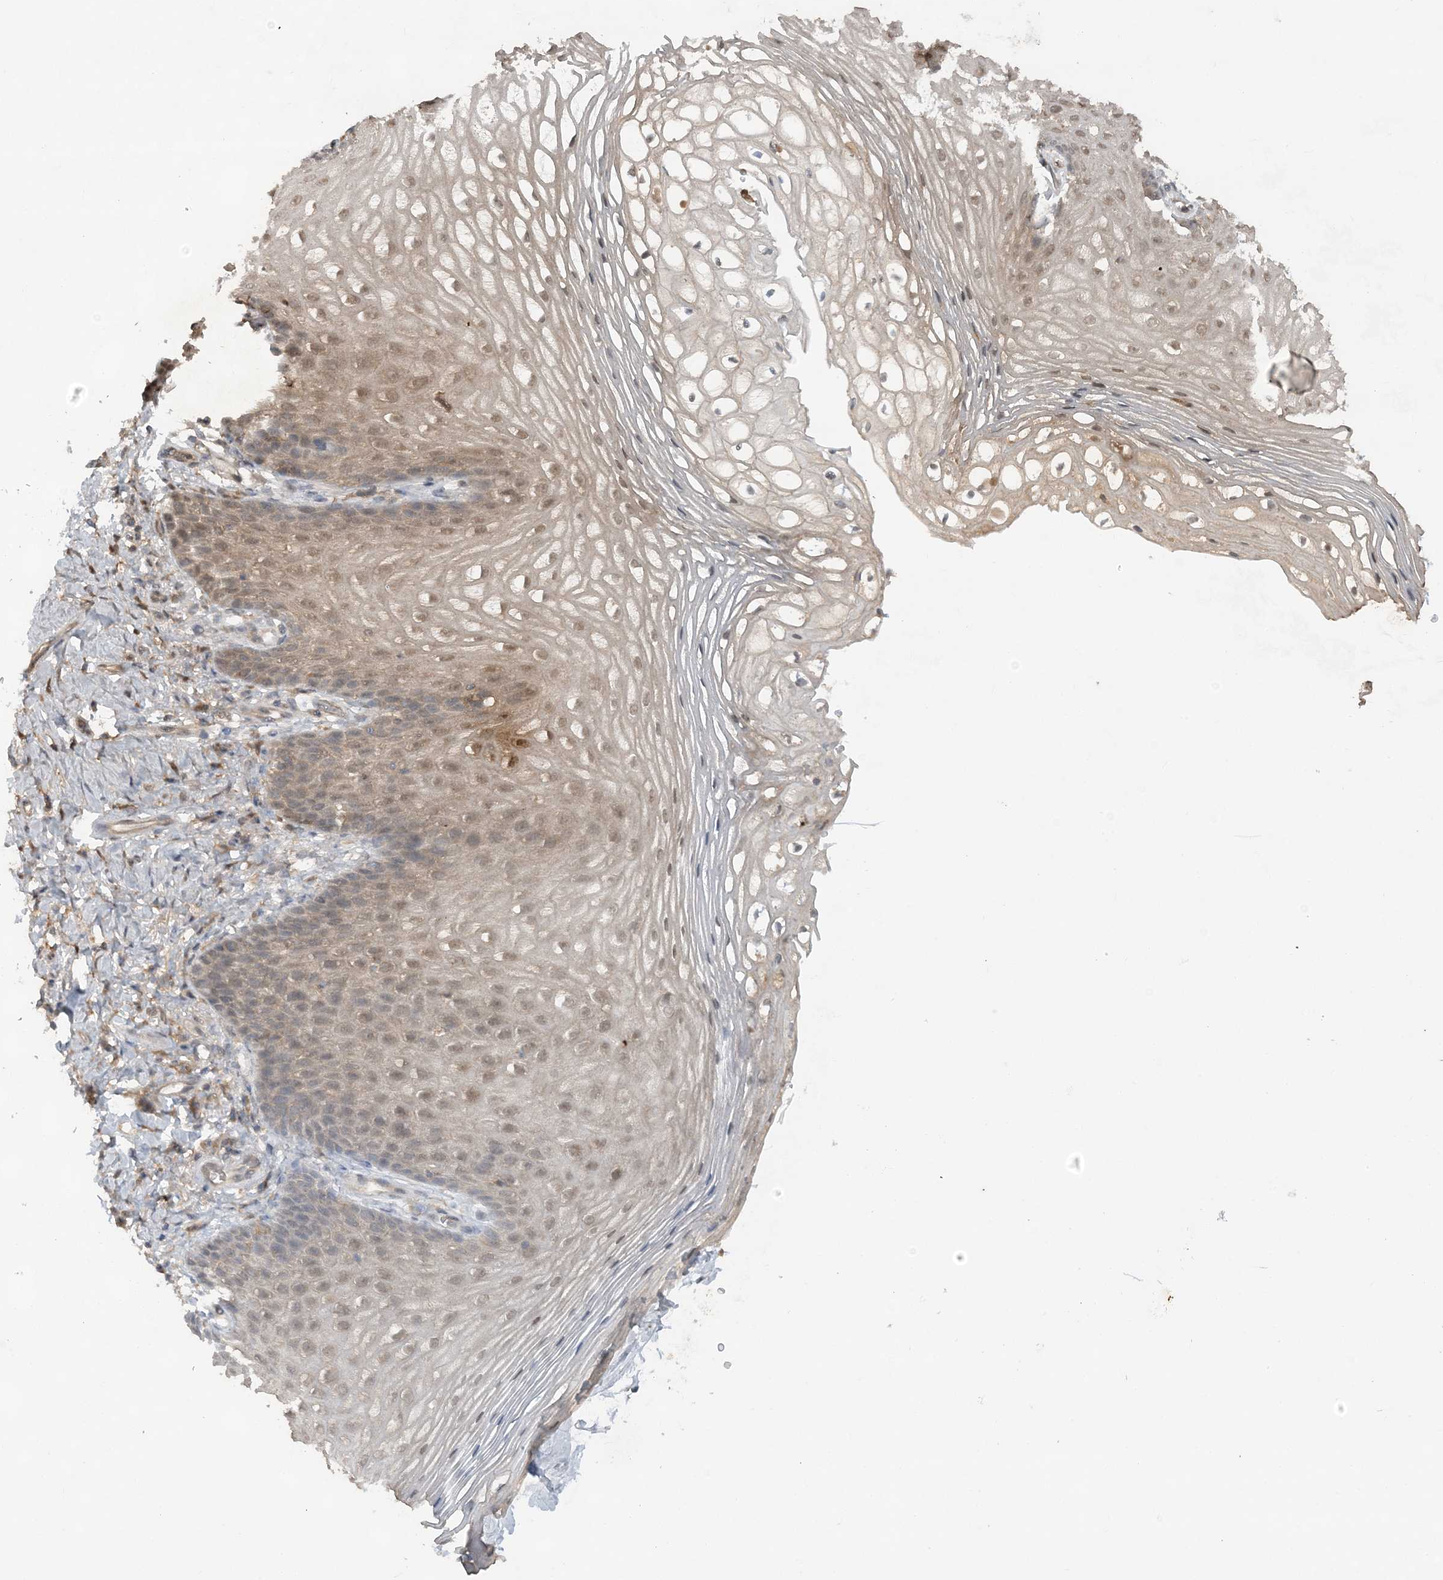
{"staining": {"intensity": "moderate", "quantity": "25%-75%", "location": "nuclear"}, "tissue": "vagina", "cell_type": "Squamous epithelial cells", "image_type": "normal", "snomed": [{"axis": "morphology", "description": "Normal tissue, NOS"}, {"axis": "topography", "description": "Vagina"}], "caption": "Protein staining exhibits moderate nuclear positivity in approximately 25%-75% of squamous epithelial cells in benign vagina.", "gene": "LACC1", "patient": {"sex": "female", "age": 60}}